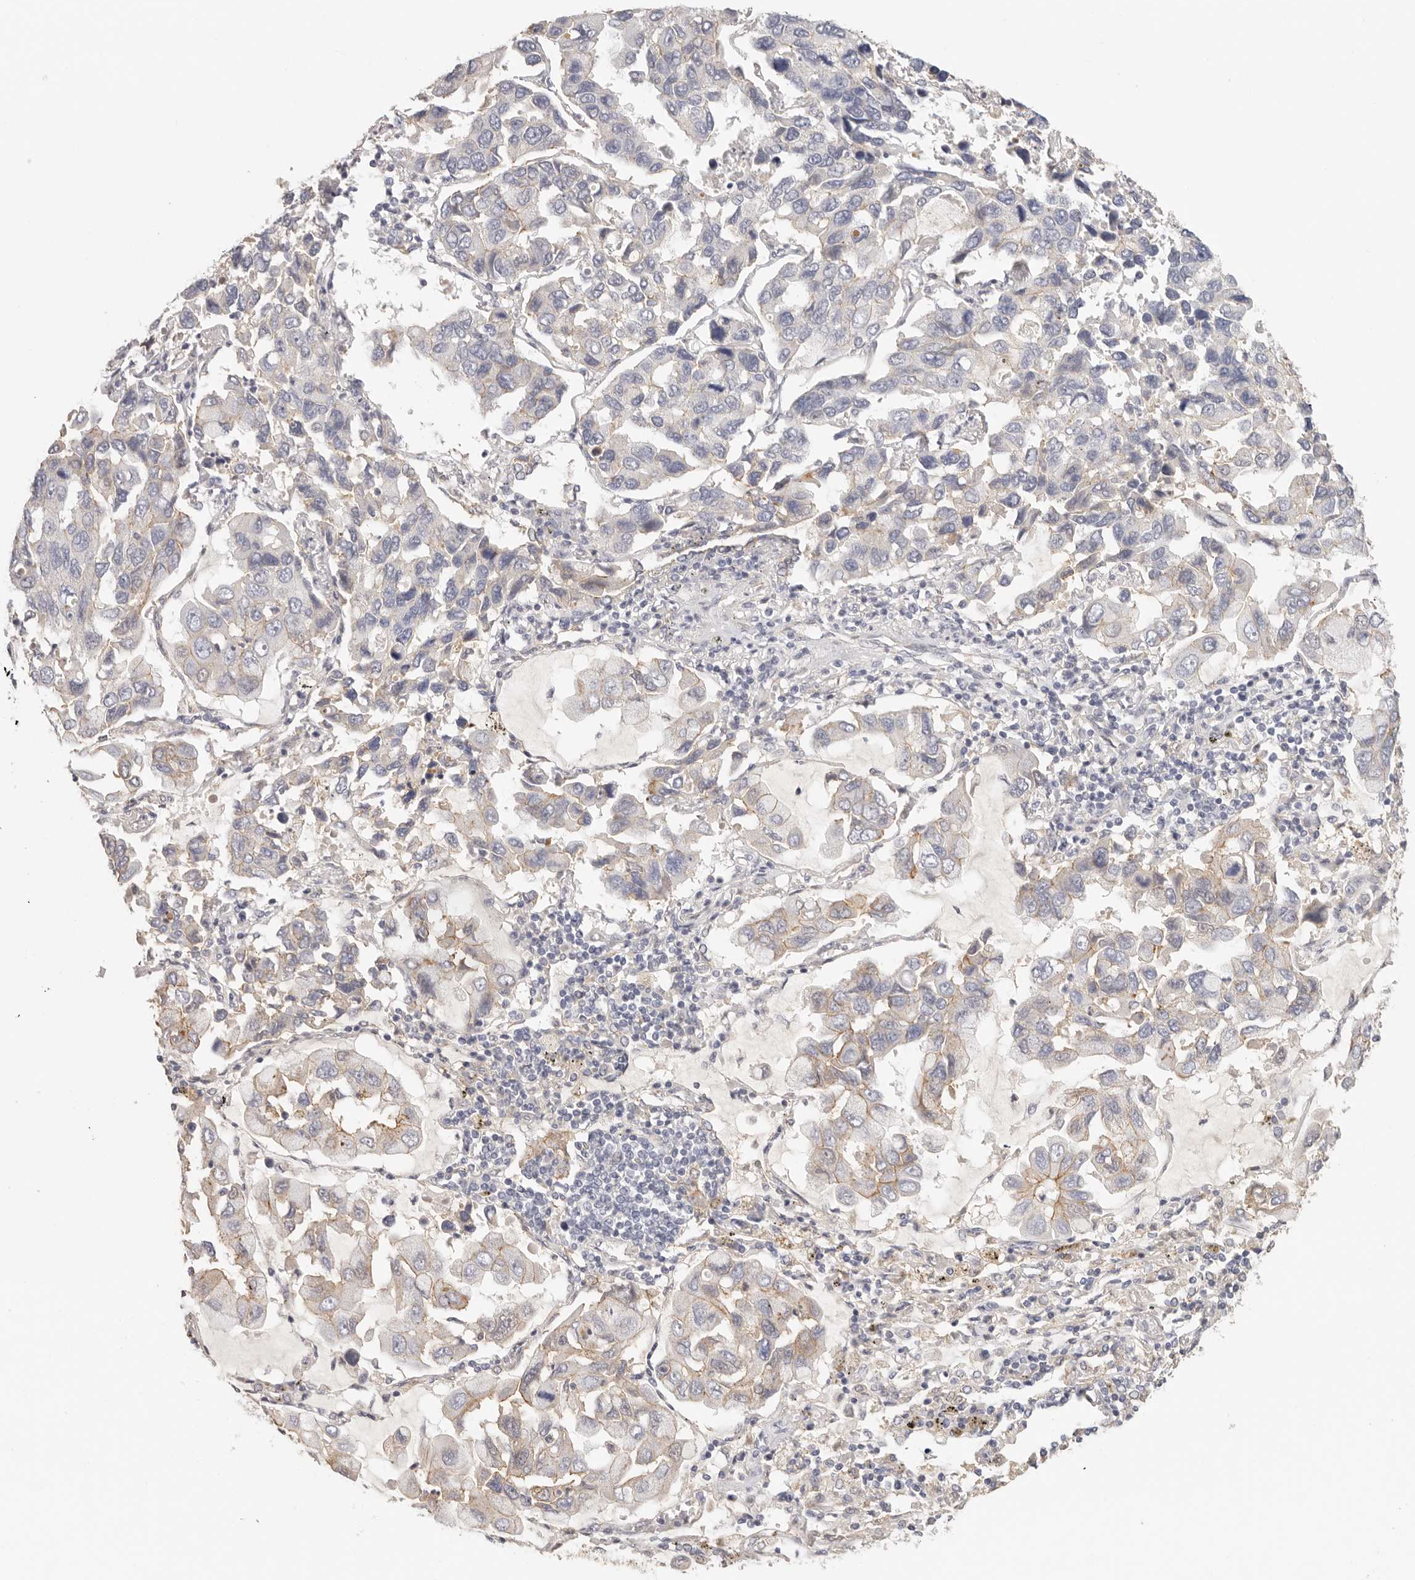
{"staining": {"intensity": "moderate", "quantity": "<25%", "location": "cytoplasmic/membranous"}, "tissue": "lung cancer", "cell_type": "Tumor cells", "image_type": "cancer", "snomed": [{"axis": "morphology", "description": "Adenocarcinoma, NOS"}, {"axis": "topography", "description": "Lung"}], "caption": "IHC of lung adenocarcinoma displays low levels of moderate cytoplasmic/membranous staining in approximately <25% of tumor cells.", "gene": "ANXA9", "patient": {"sex": "male", "age": 64}}